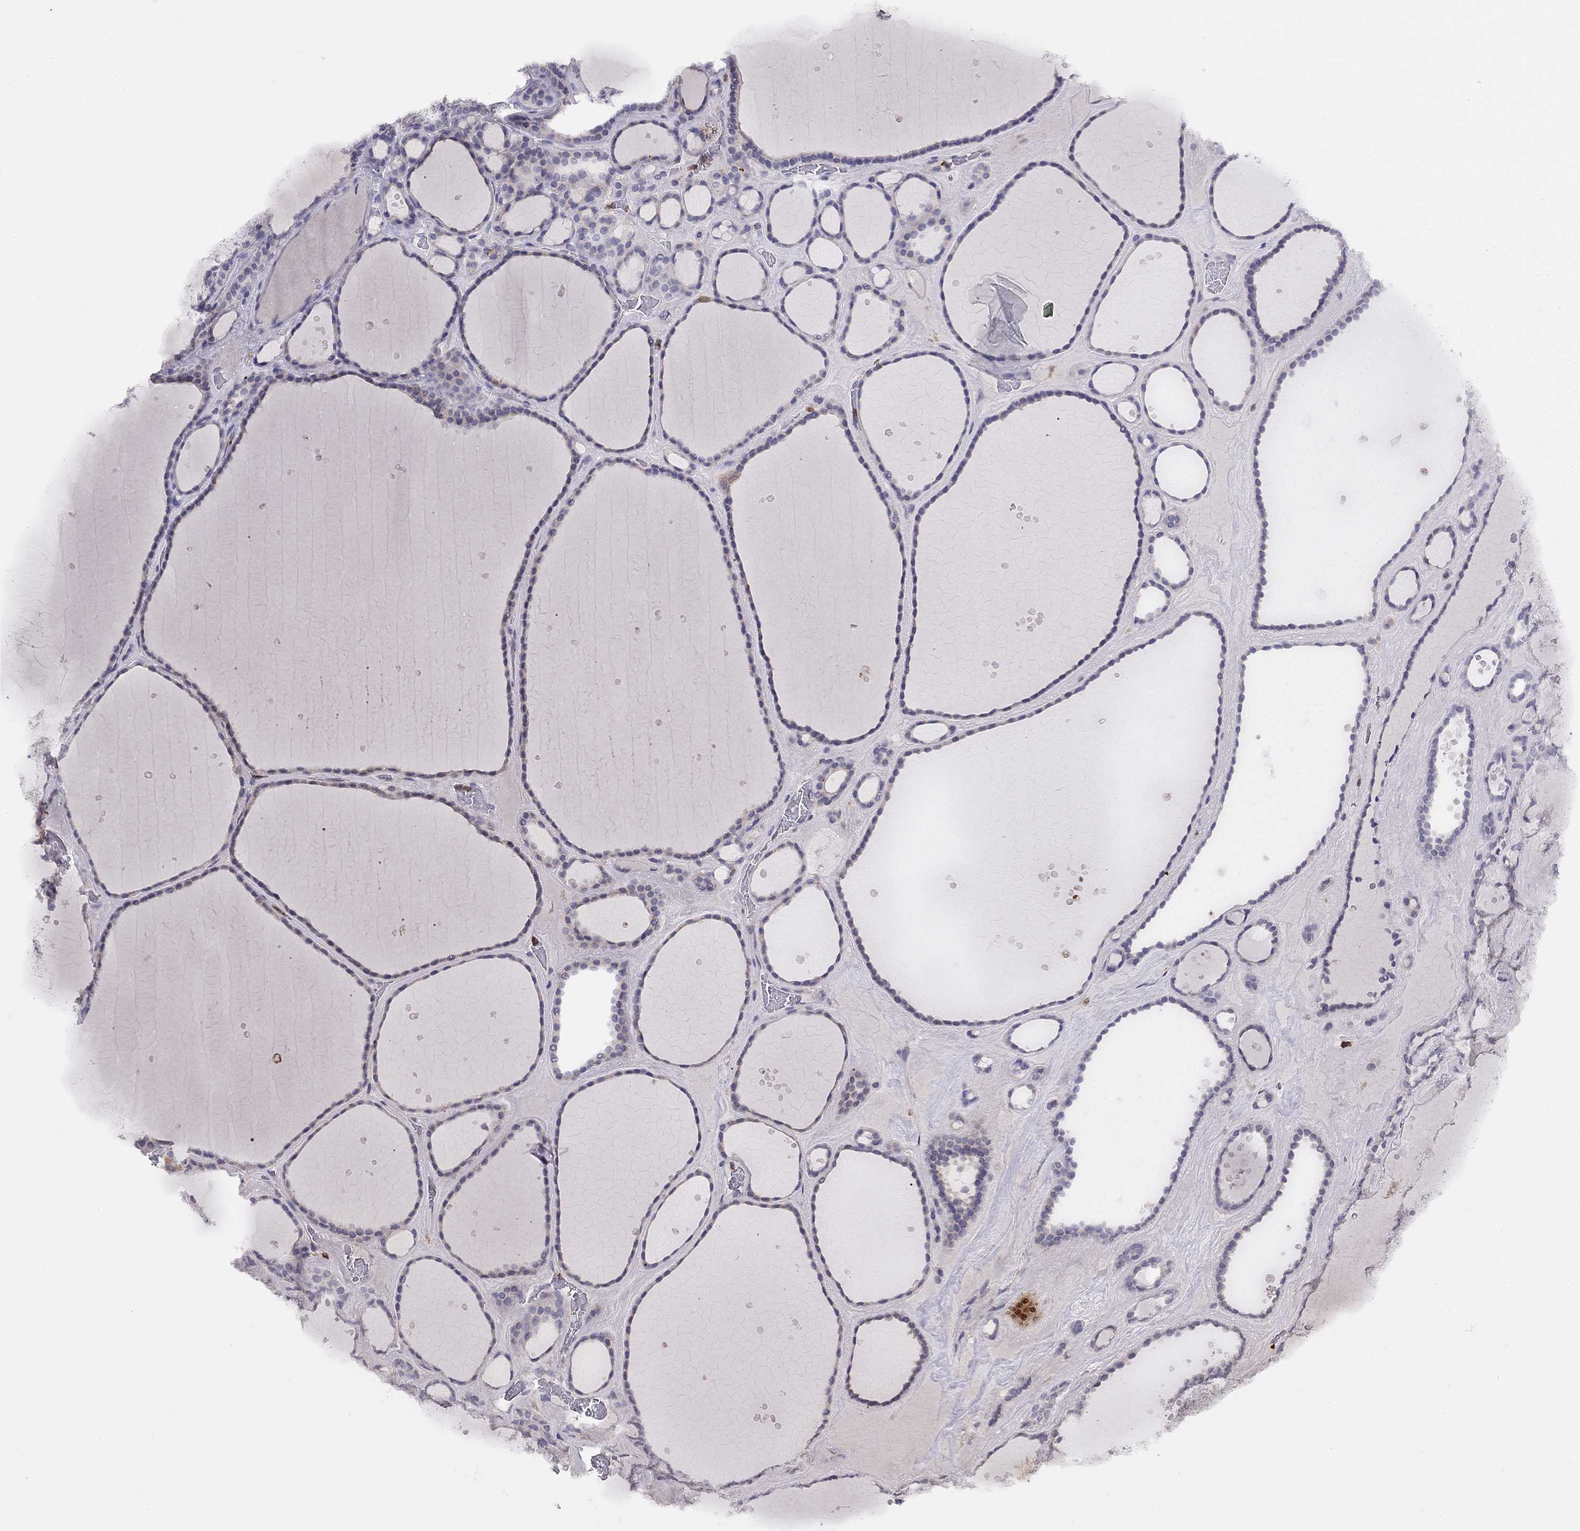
{"staining": {"intensity": "negative", "quantity": "none", "location": "none"}, "tissue": "thyroid gland", "cell_type": "Glandular cells", "image_type": "normal", "snomed": [{"axis": "morphology", "description": "Normal tissue, NOS"}, {"axis": "topography", "description": "Thyroid gland"}], "caption": "Glandular cells are negative for brown protein staining in benign thyroid gland. The staining was performed using DAB to visualize the protein expression in brown, while the nuclei were stained in blue with hematoxylin (Magnification: 20x).", "gene": "CITED1", "patient": {"sex": "male", "age": 63}}